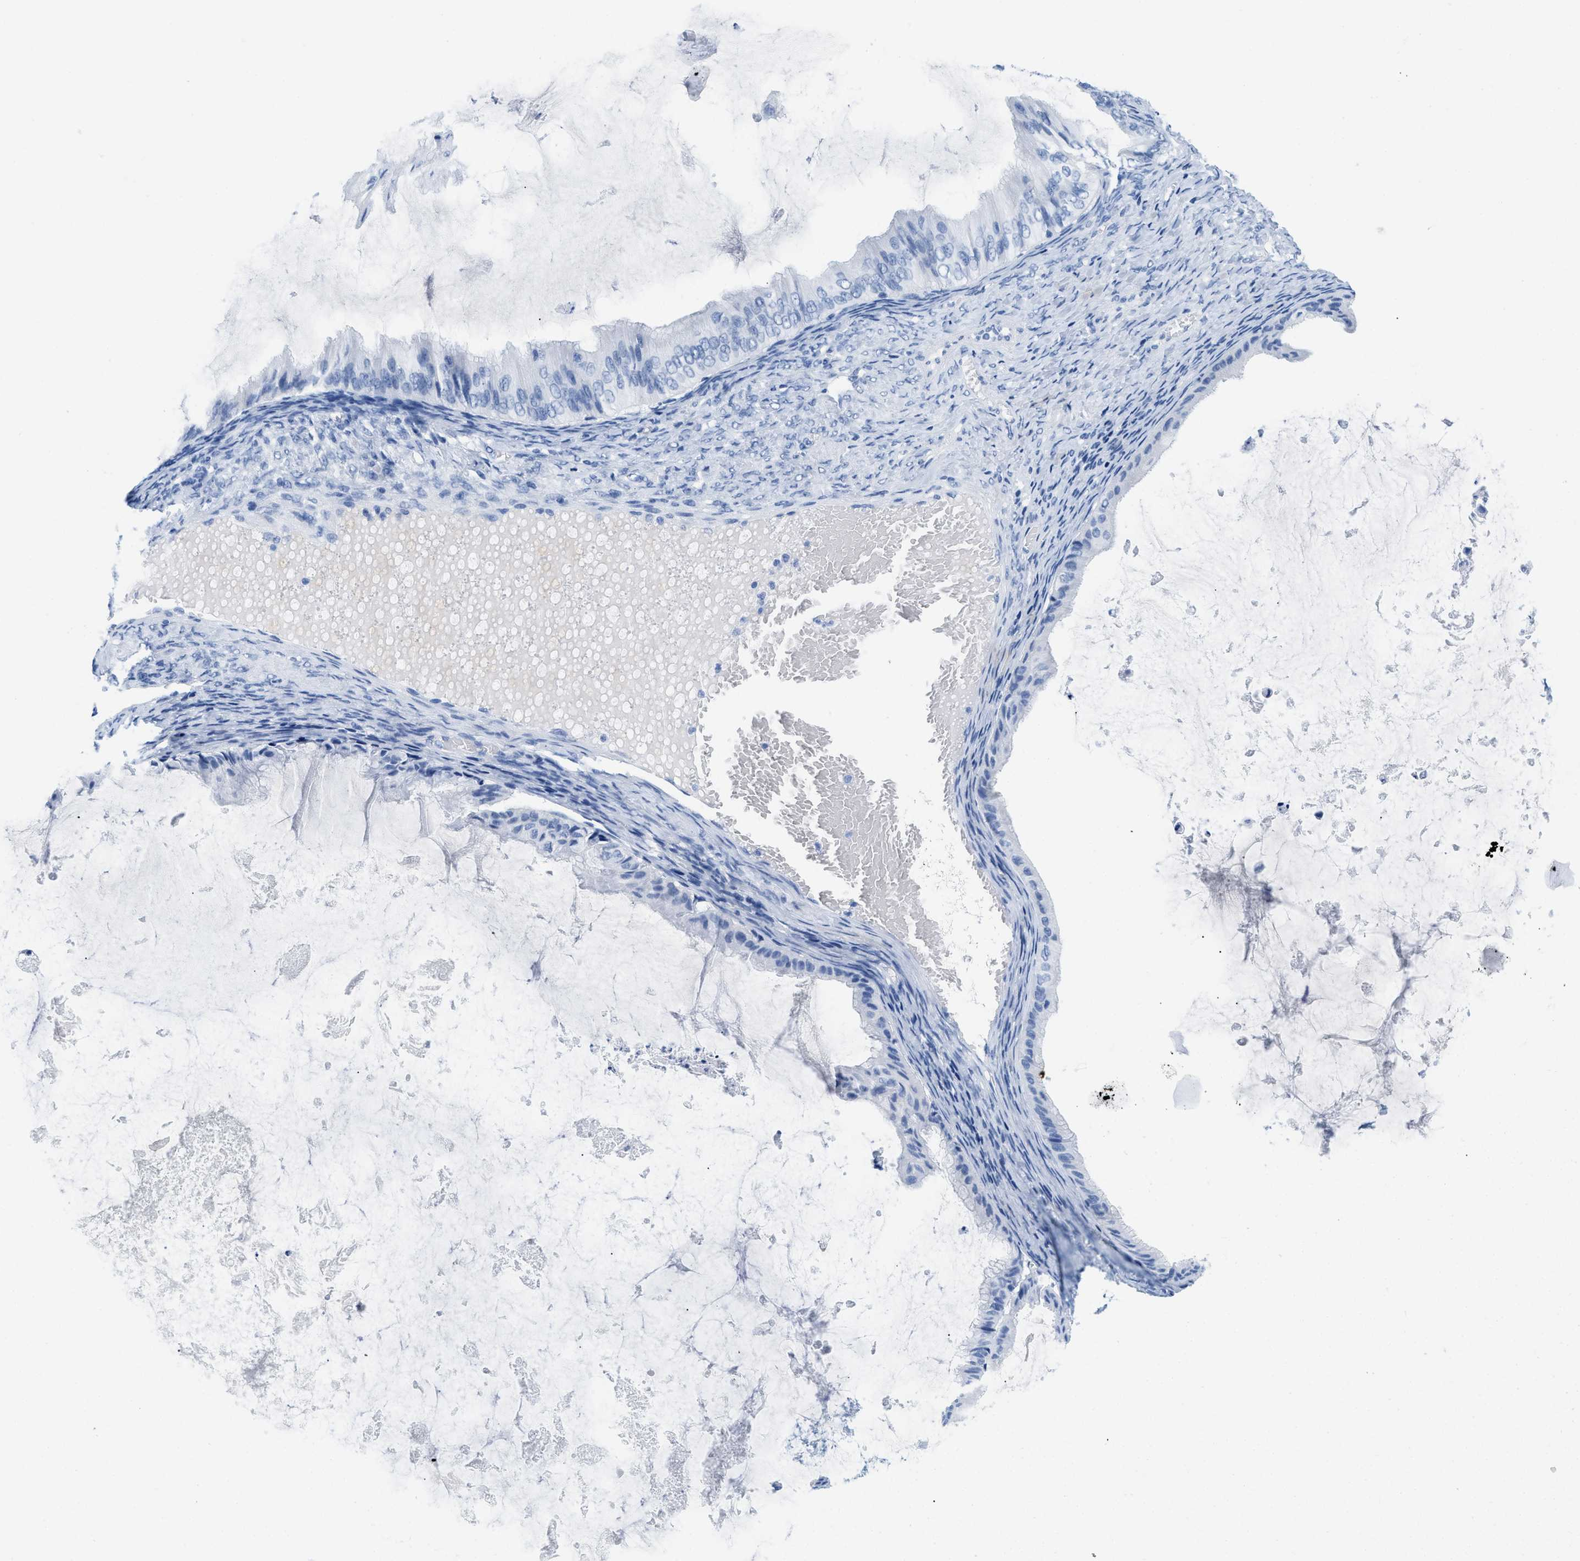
{"staining": {"intensity": "negative", "quantity": "none", "location": "none"}, "tissue": "ovarian cancer", "cell_type": "Tumor cells", "image_type": "cancer", "snomed": [{"axis": "morphology", "description": "Cystadenocarcinoma, mucinous, NOS"}, {"axis": "topography", "description": "Ovary"}], "caption": "DAB immunohistochemical staining of human ovarian cancer demonstrates no significant positivity in tumor cells.", "gene": "GSN", "patient": {"sex": "female", "age": 61}}